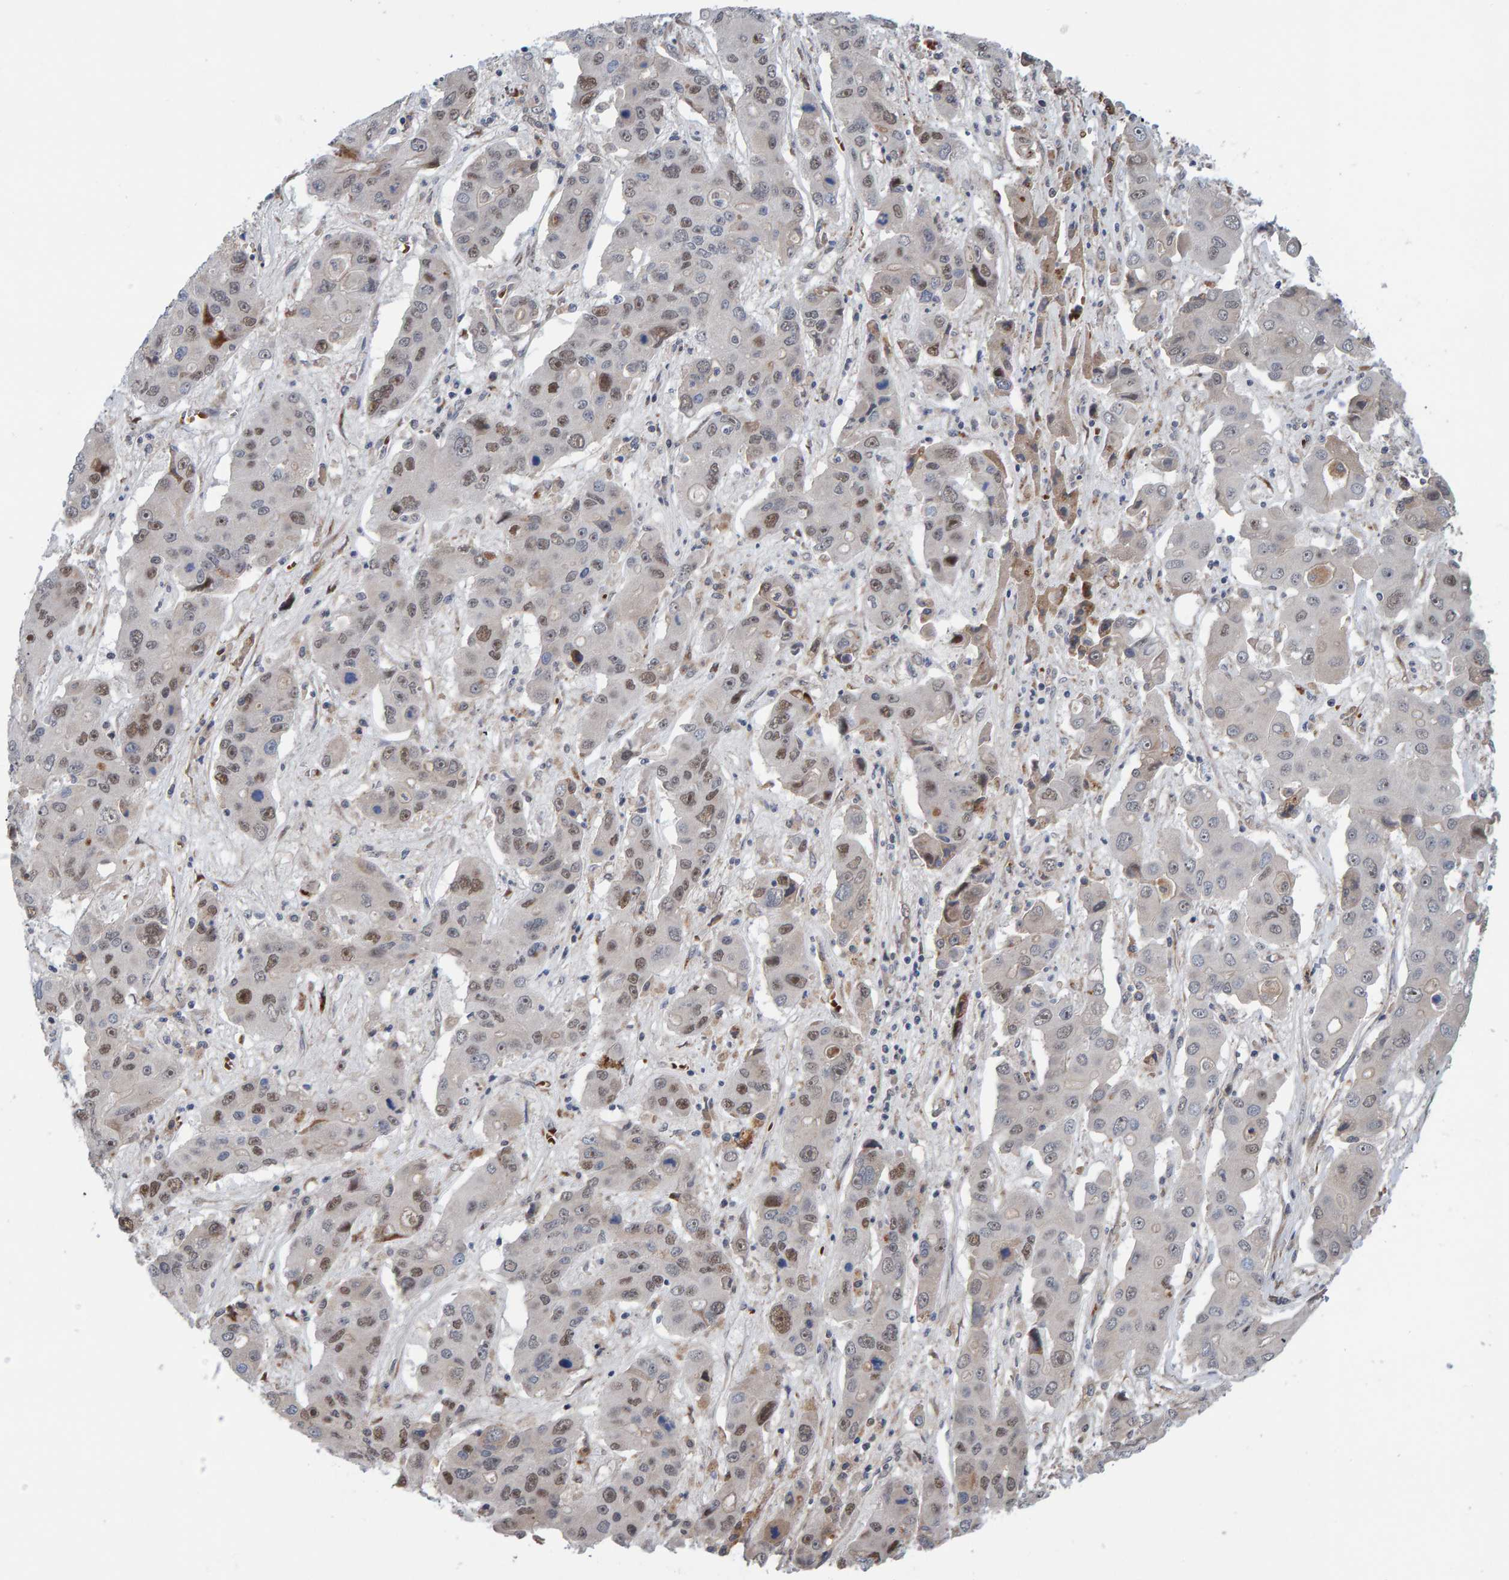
{"staining": {"intensity": "moderate", "quantity": "25%-75%", "location": "nuclear"}, "tissue": "liver cancer", "cell_type": "Tumor cells", "image_type": "cancer", "snomed": [{"axis": "morphology", "description": "Cholangiocarcinoma"}, {"axis": "topography", "description": "Liver"}], "caption": "A high-resolution histopathology image shows IHC staining of liver cholangiocarcinoma, which reveals moderate nuclear expression in about 25%-75% of tumor cells. The staining is performed using DAB brown chromogen to label protein expression. The nuclei are counter-stained blue using hematoxylin.", "gene": "MFSD6L", "patient": {"sex": "male", "age": 67}}